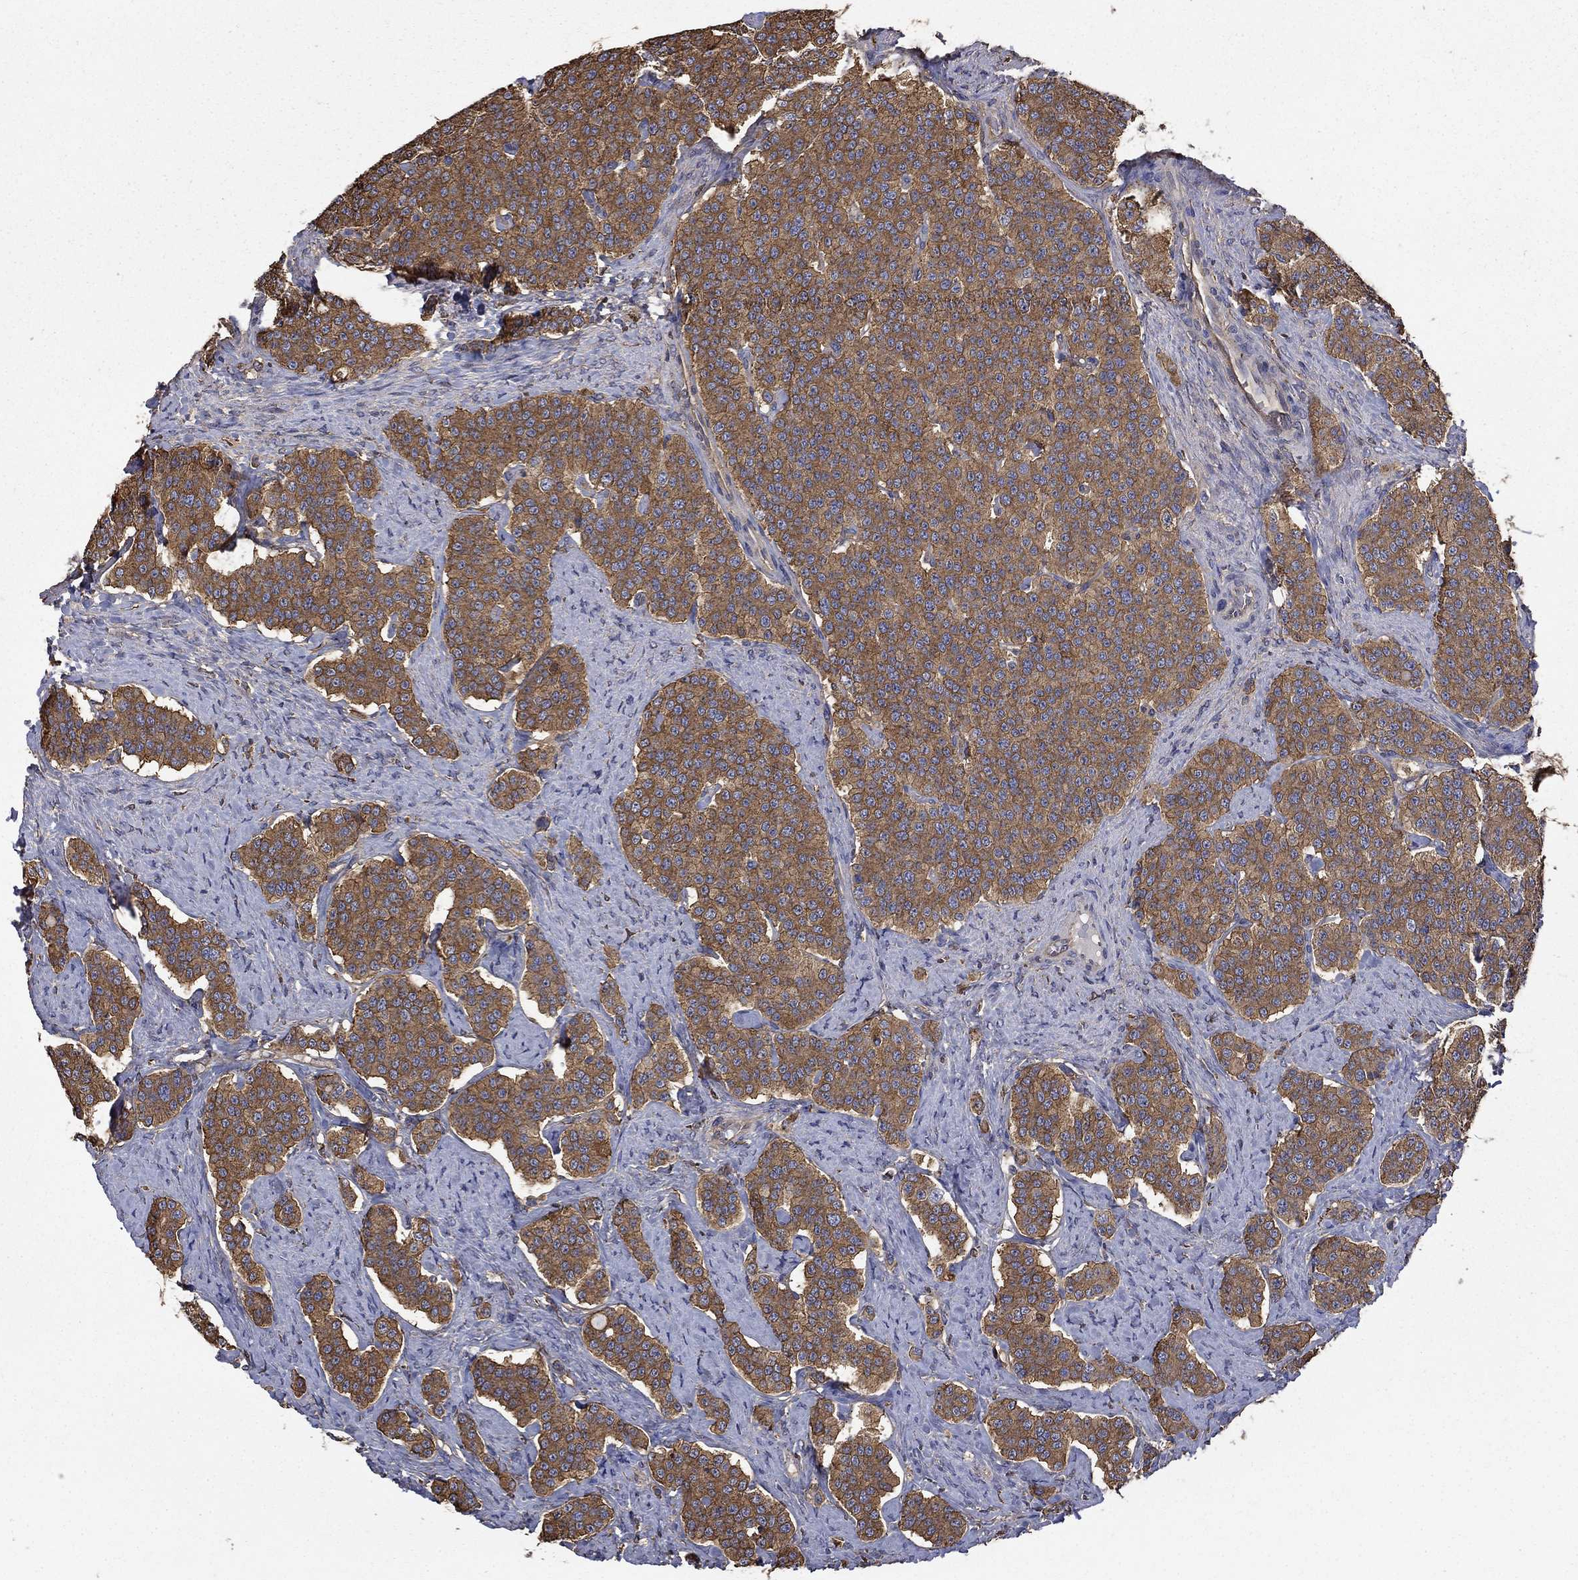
{"staining": {"intensity": "strong", "quantity": "25%-75%", "location": "cytoplasmic/membranous"}, "tissue": "carcinoid", "cell_type": "Tumor cells", "image_type": "cancer", "snomed": [{"axis": "morphology", "description": "Carcinoid, malignant, NOS"}, {"axis": "topography", "description": "Small intestine"}], "caption": "Tumor cells demonstrate high levels of strong cytoplasmic/membranous expression in about 25%-75% of cells in carcinoid (malignant).", "gene": "DPYSL2", "patient": {"sex": "female", "age": 58}}